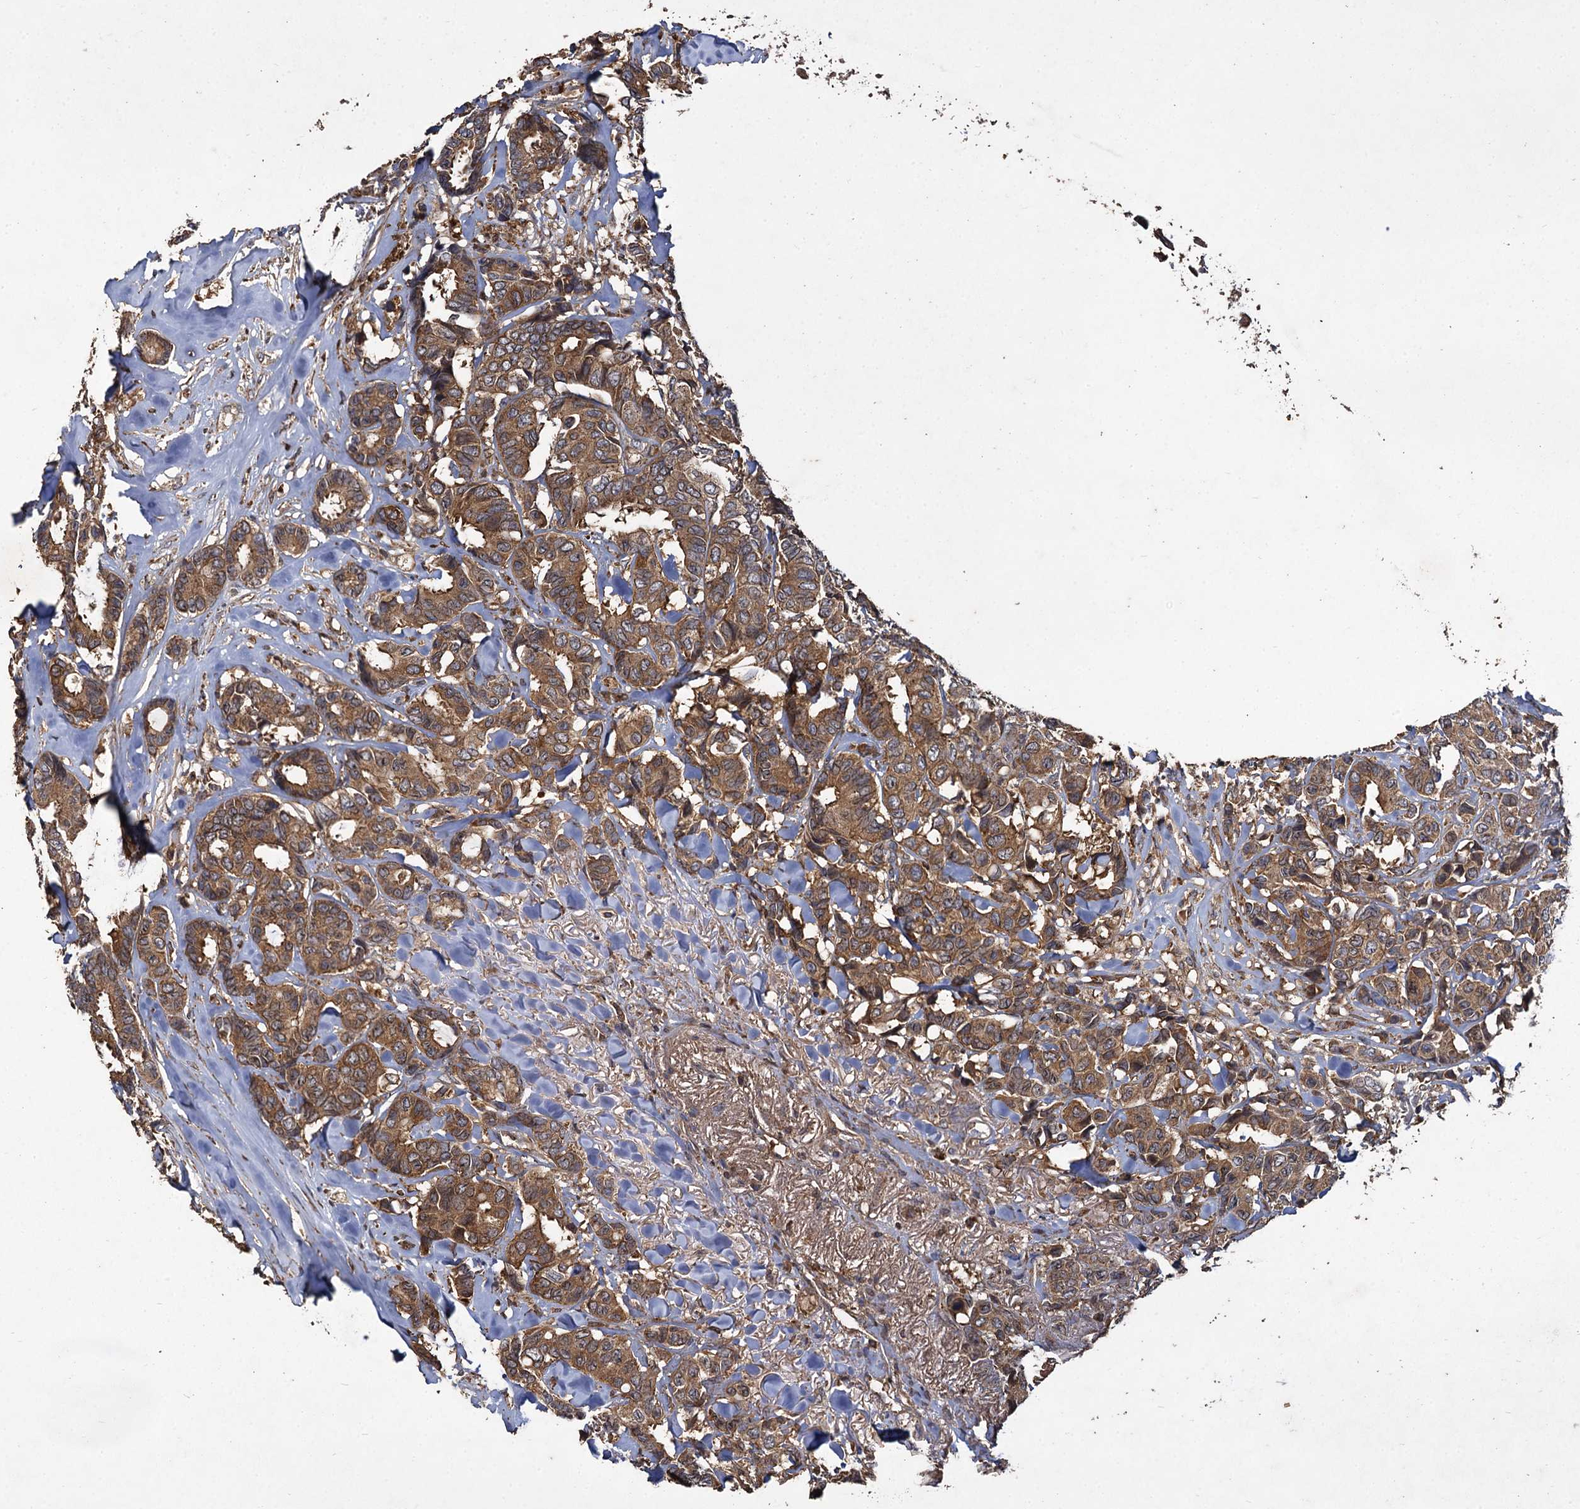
{"staining": {"intensity": "moderate", "quantity": ">75%", "location": "cytoplasmic/membranous"}, "tissue": "breast cancer", "cell_type": "Tumor cells", "image_type": "cancer", "snomed": [{"axis": "morphology", "description": "Duct carcinoma"}, {"axis": "topography", "description": "Breast"}], "caption": "Moderate cytoplasmic/membranous staining is seen in about >75% of tumor cells in invasive ductal carcinoma (breast).", "gene": "GCLC", "patient": {"sex": "female", "age": 87}}